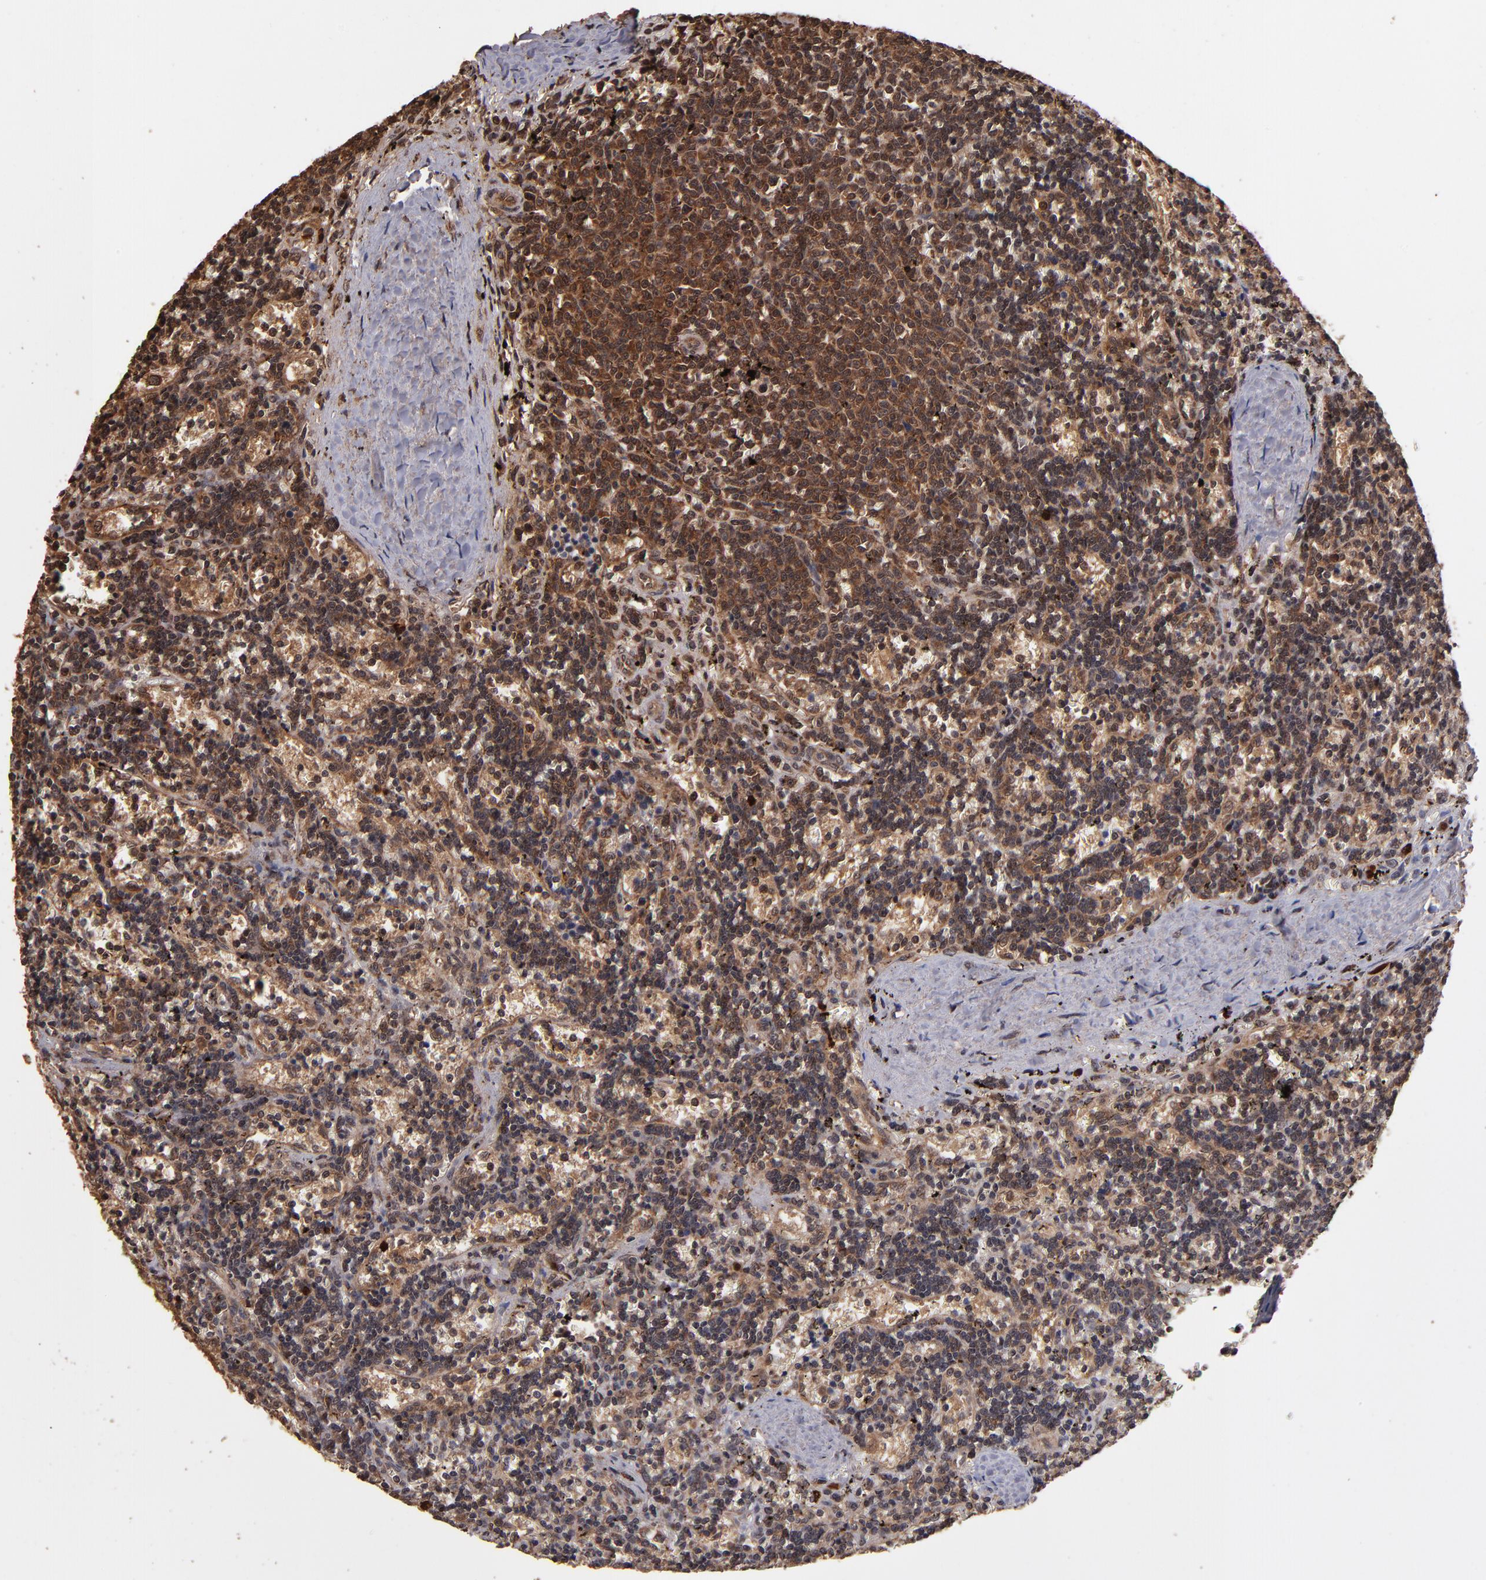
{"staining": {"intensity": "strong", "quantity": ">75%", "location": "cytoplasmic/membranous"}, "tissue": "lymphoma", "cell_type": "Tumor cells", "image_type": "cancer", "snomed": [{"axis": "morphology", "description": "Malignant lymphoma, non-Hodgkin's type, Low grade"}, {"axis": "topography", "description": "Spleen"}], "caption": "Immunohistochemical staining of human lymphoma displays high levels of strong cytoplasmic/membranous staining in about >75% of tumor cells. Ihc stains the protein of interest in brown and the nuclei are stained blue.", "gene": "NFE2L2", "patient": {"sex": "male", "age": 60}}